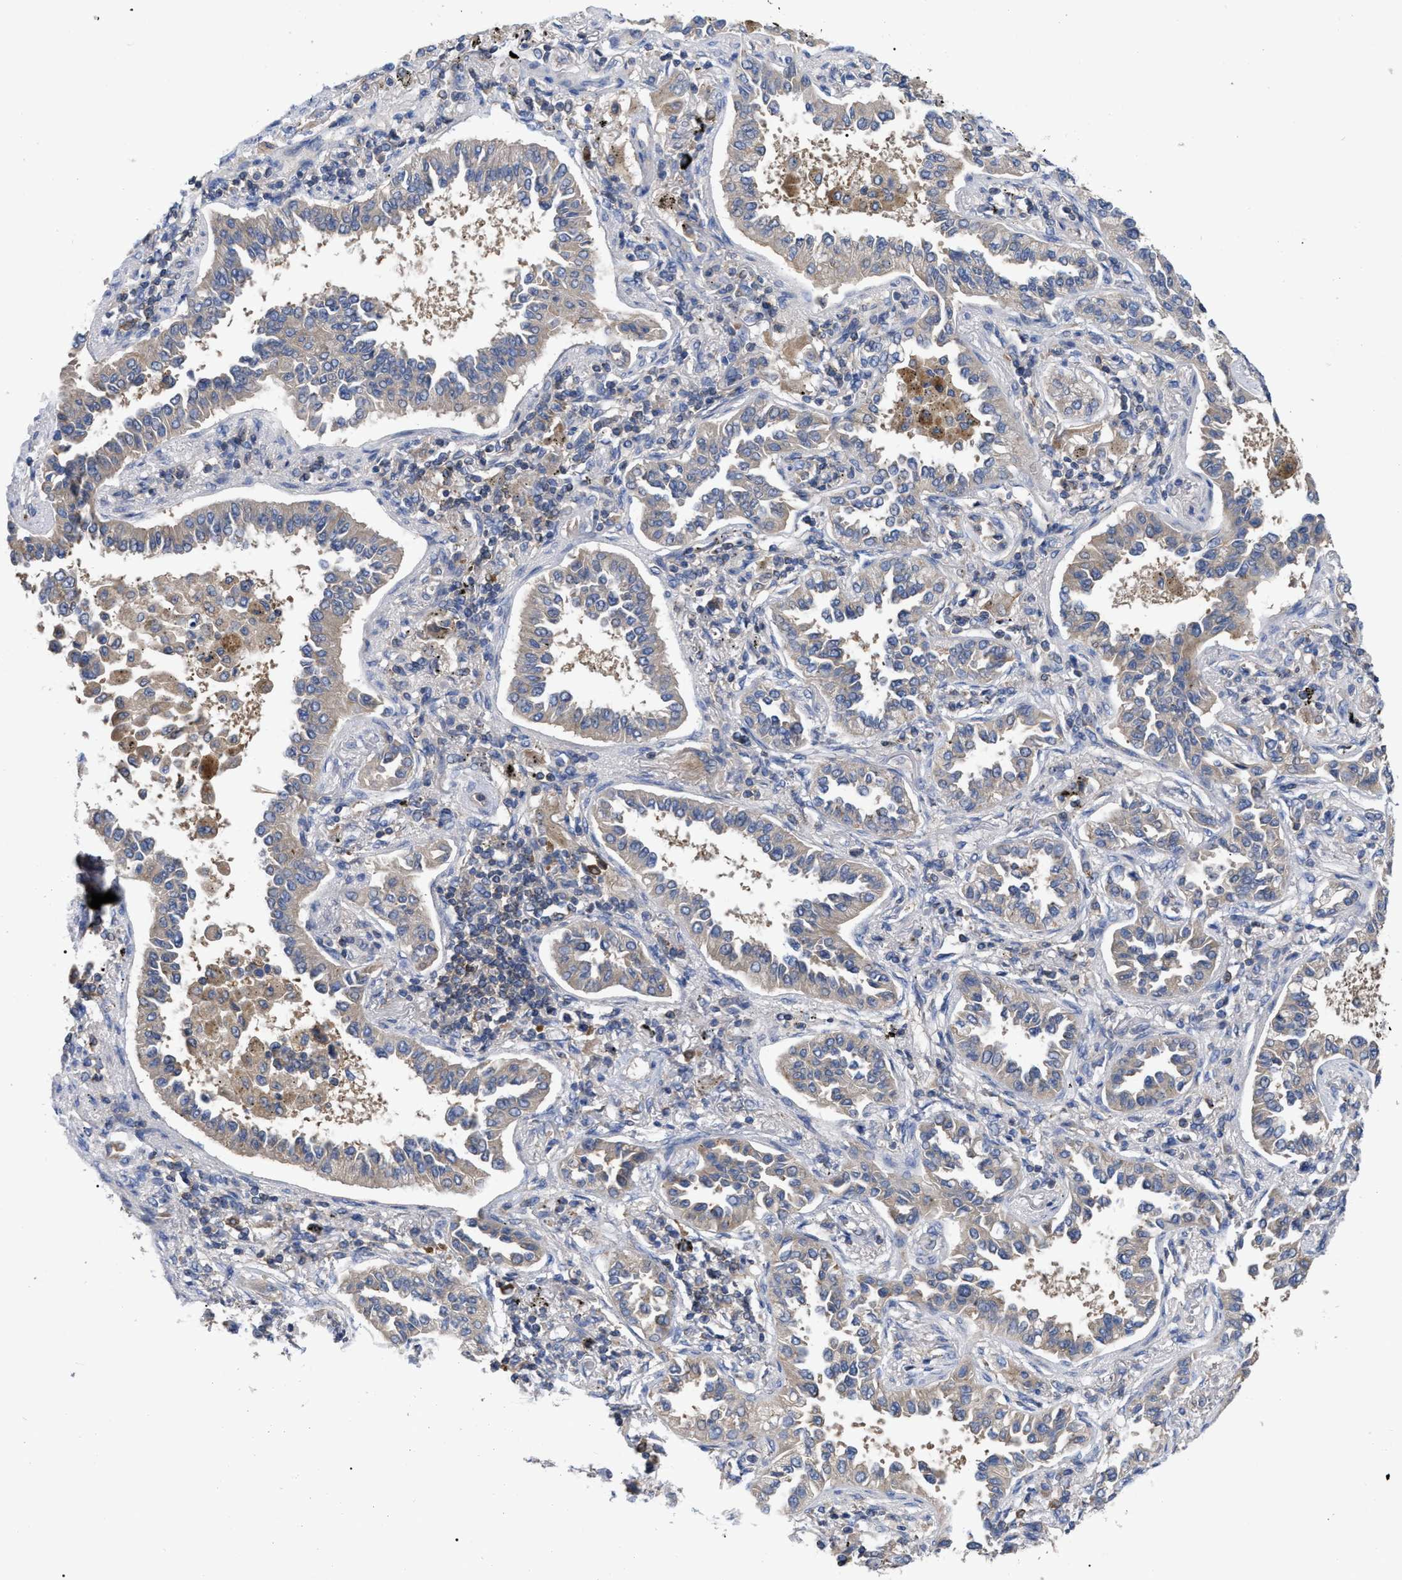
{"staining": {"intensity": "weak", "quantity": "<25%", "location": "cytoplasmic/membranous"}, "tissue": "lung cancer", "cell_type": "Tumor cells", "image_type": "cancer", "snomed": [{"axis": "morphology", "description": "Normal tissue, NOS"}, {"axis": "morphology", "description": "Adenocarcinoma, NOS"}, {"axis": "topography", "description": "Lung"}], "caption": "Histopathology image shows no protein expression in tumor cells of lung cancer (adenocarcinoma) tissue. (IHC, brightfield microscopy, high magnification).", "gene": "RAP1GDS1", "patient": {"sex": "male", "age": 59}}